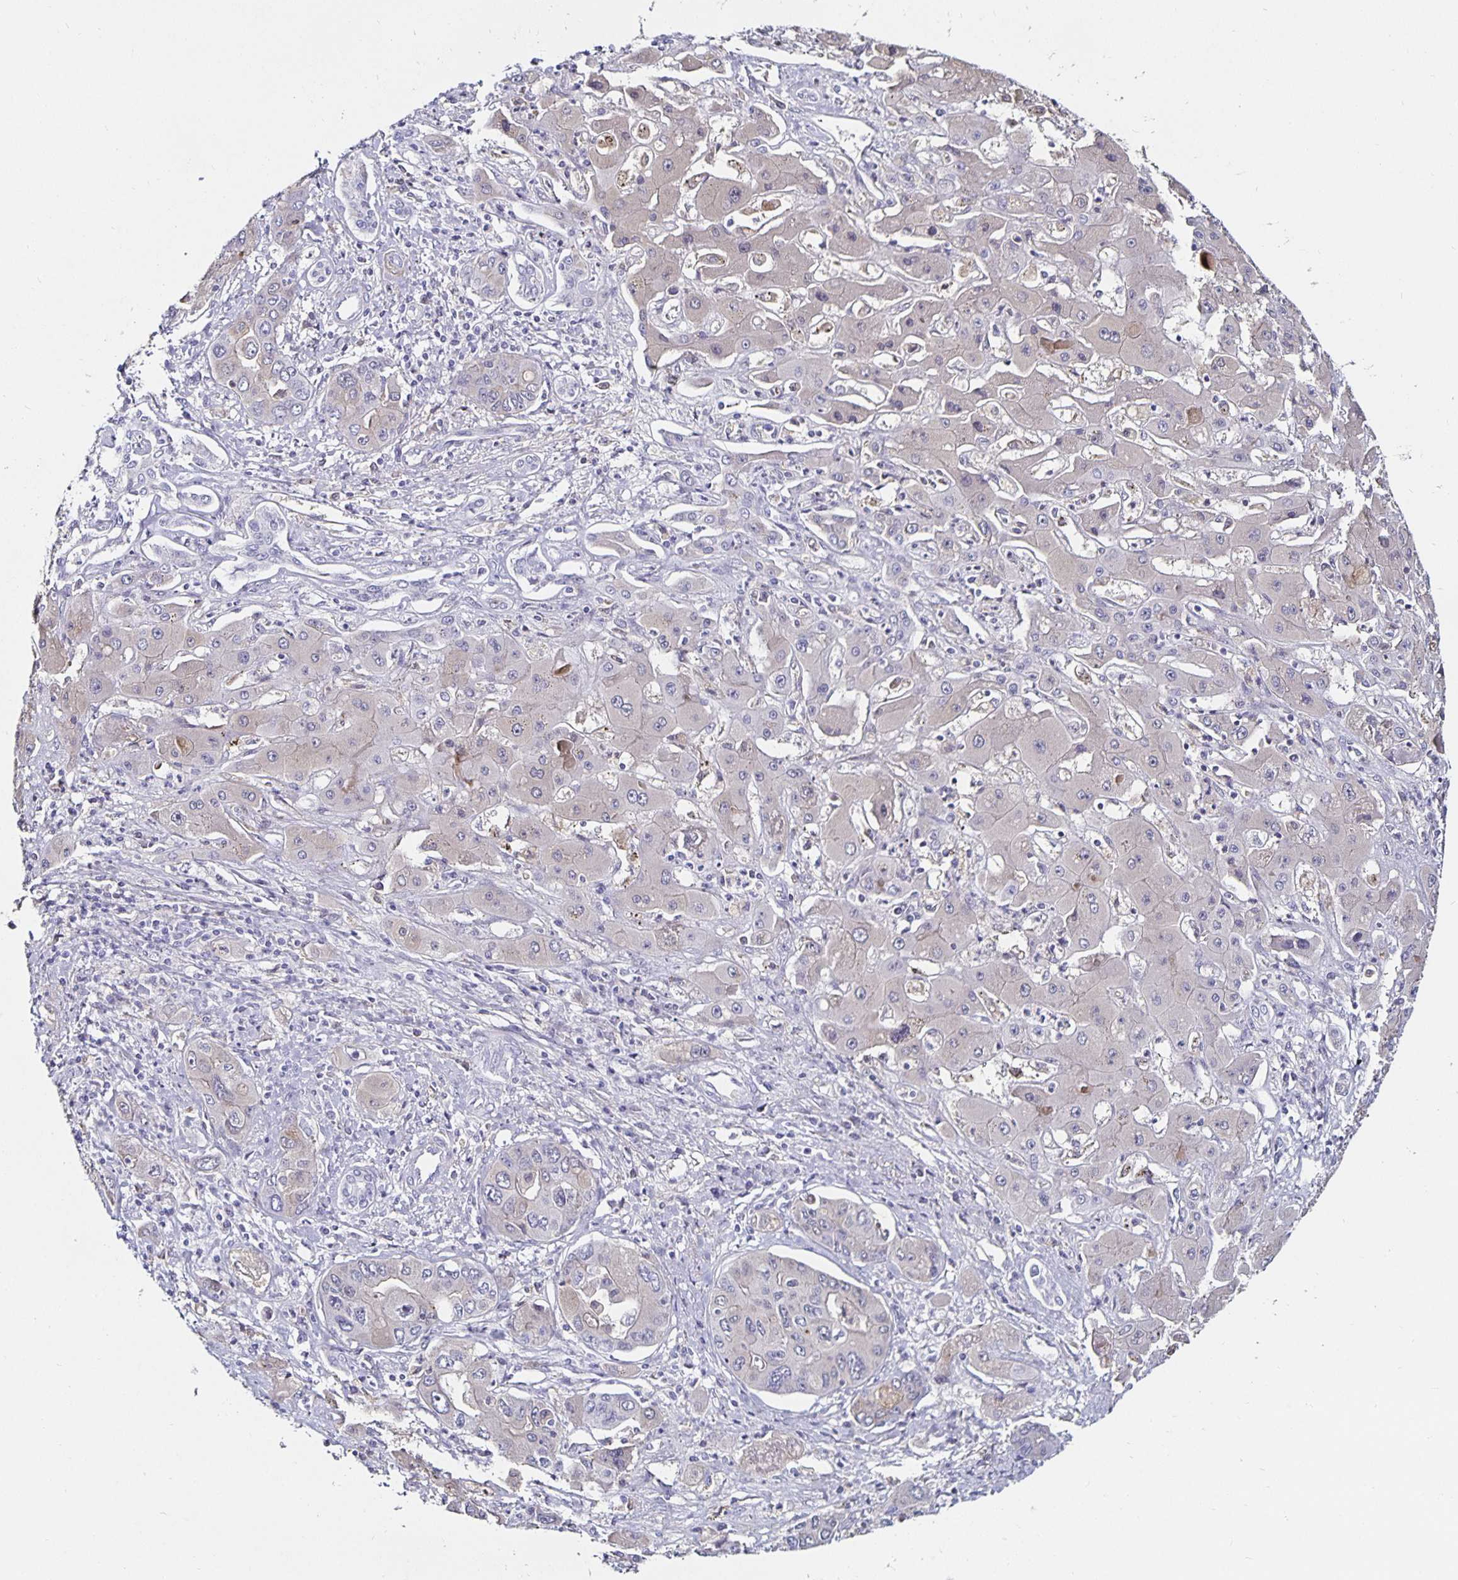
{"staining": {"intensity": "negative", "quantity": "none", "location": "none"}, "tissue": "liver cancer", "cell_type": "Tumor cells", "image_type": "cancer", "snomed": [{"axis": "morphology", "description": "Cholangiocarcinoma"}, {"axis": "topography", "description": "Liver"}], "caption": "An image of liver cancer stained for a protein displays no brown staining in tumor cells.", "gene": "TTR", "patient": {"sex": "male", "age": 67}}